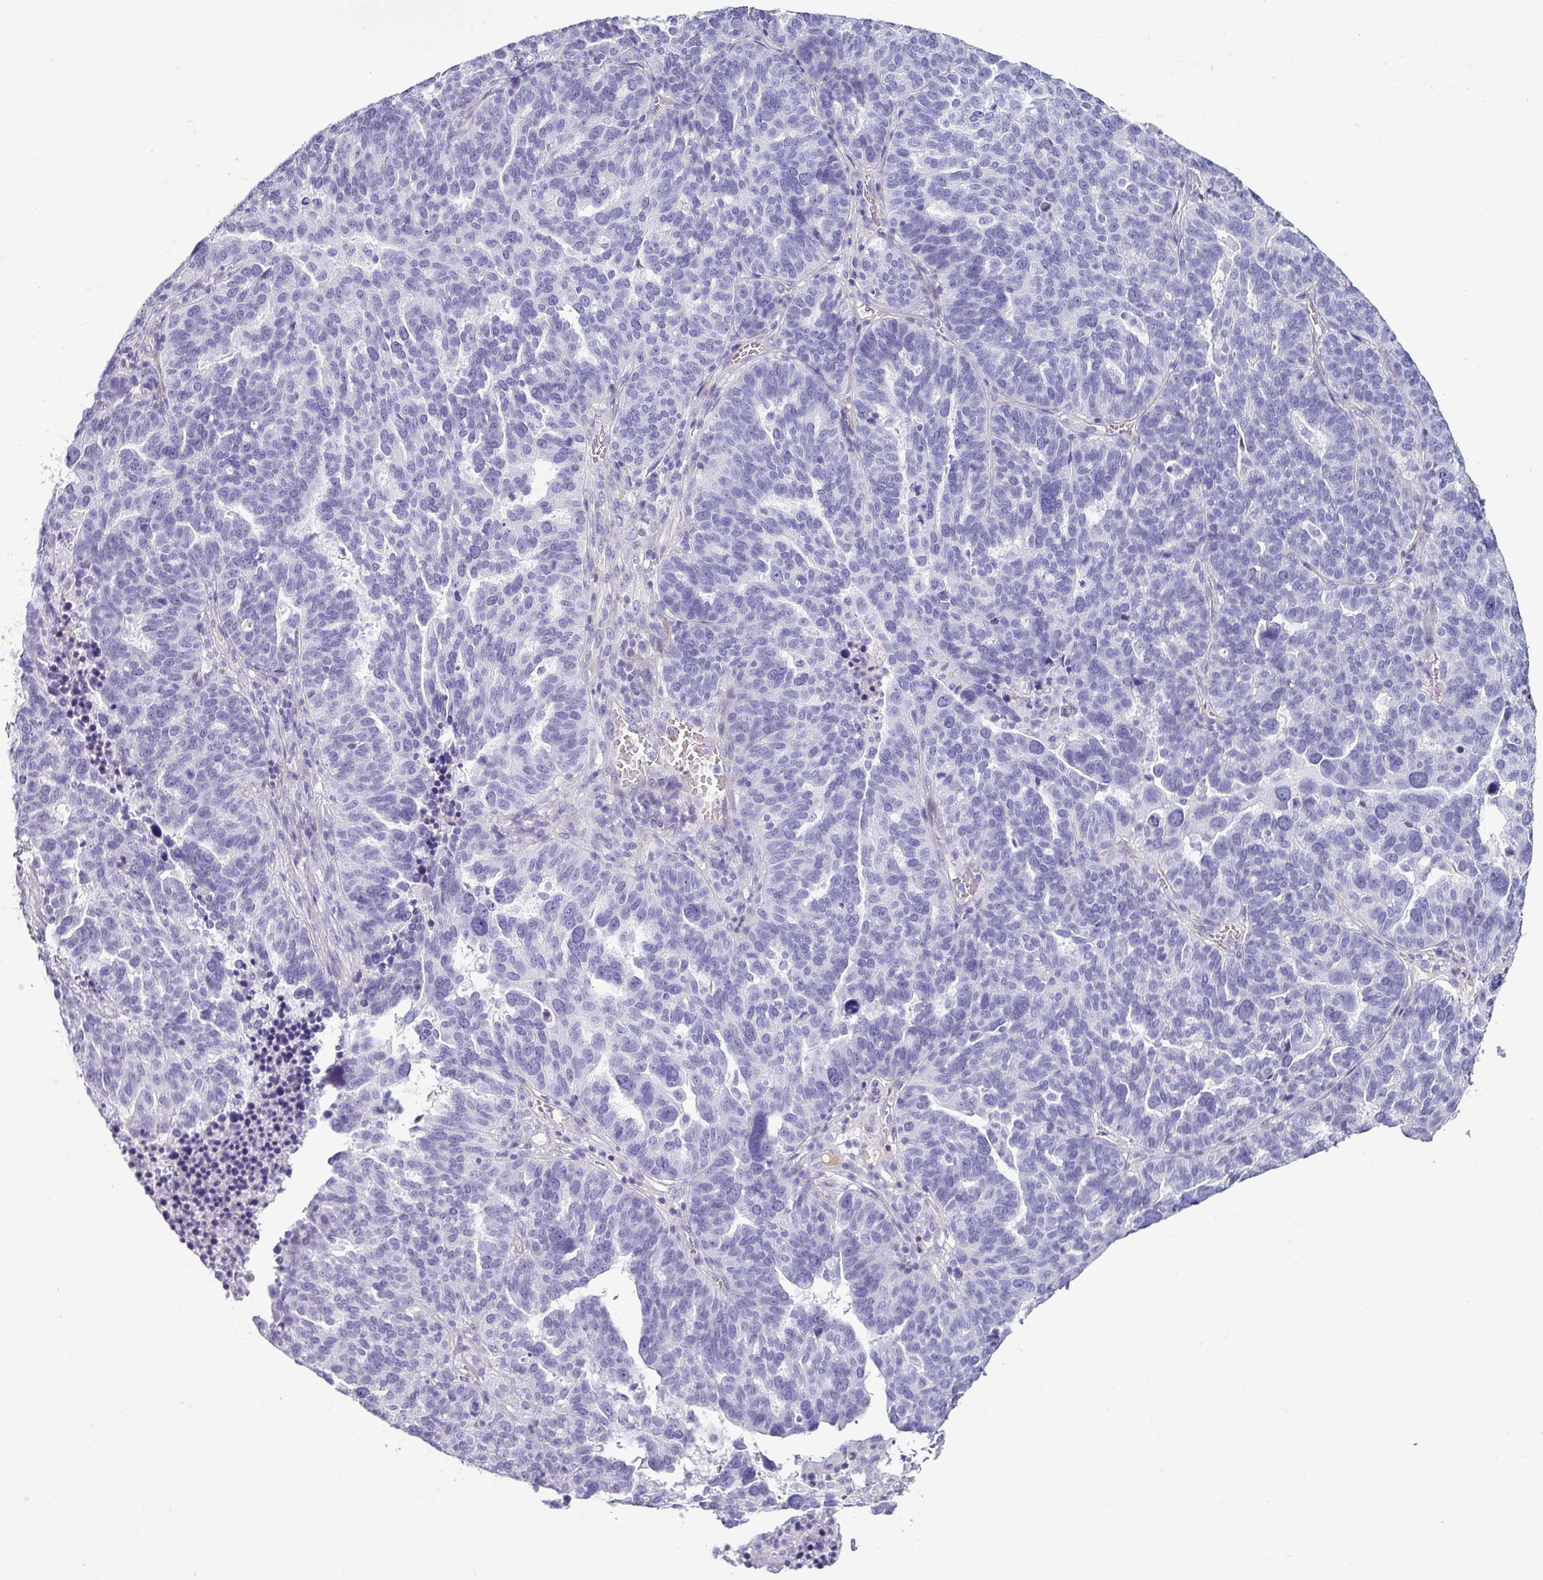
{"staining": {"intensity": "negative", "quantity": "none", "location": "none"}, "tissue": "ovarian cancer", "cell_type": "Tumor cells", "image_type": "cancer", "snomed": [{"axis": "morphology", "description": "Cystadenocarcinoma, serous, NOS"}, {"axis": "topography", "description": "Ovary"}], "caption": "Tumor cells show no significant protein positivity in ovarian cancer (serous cystadenocarcinoma).", "gene": "VCX2", "patient": {"sex": "female", "age": 59}}